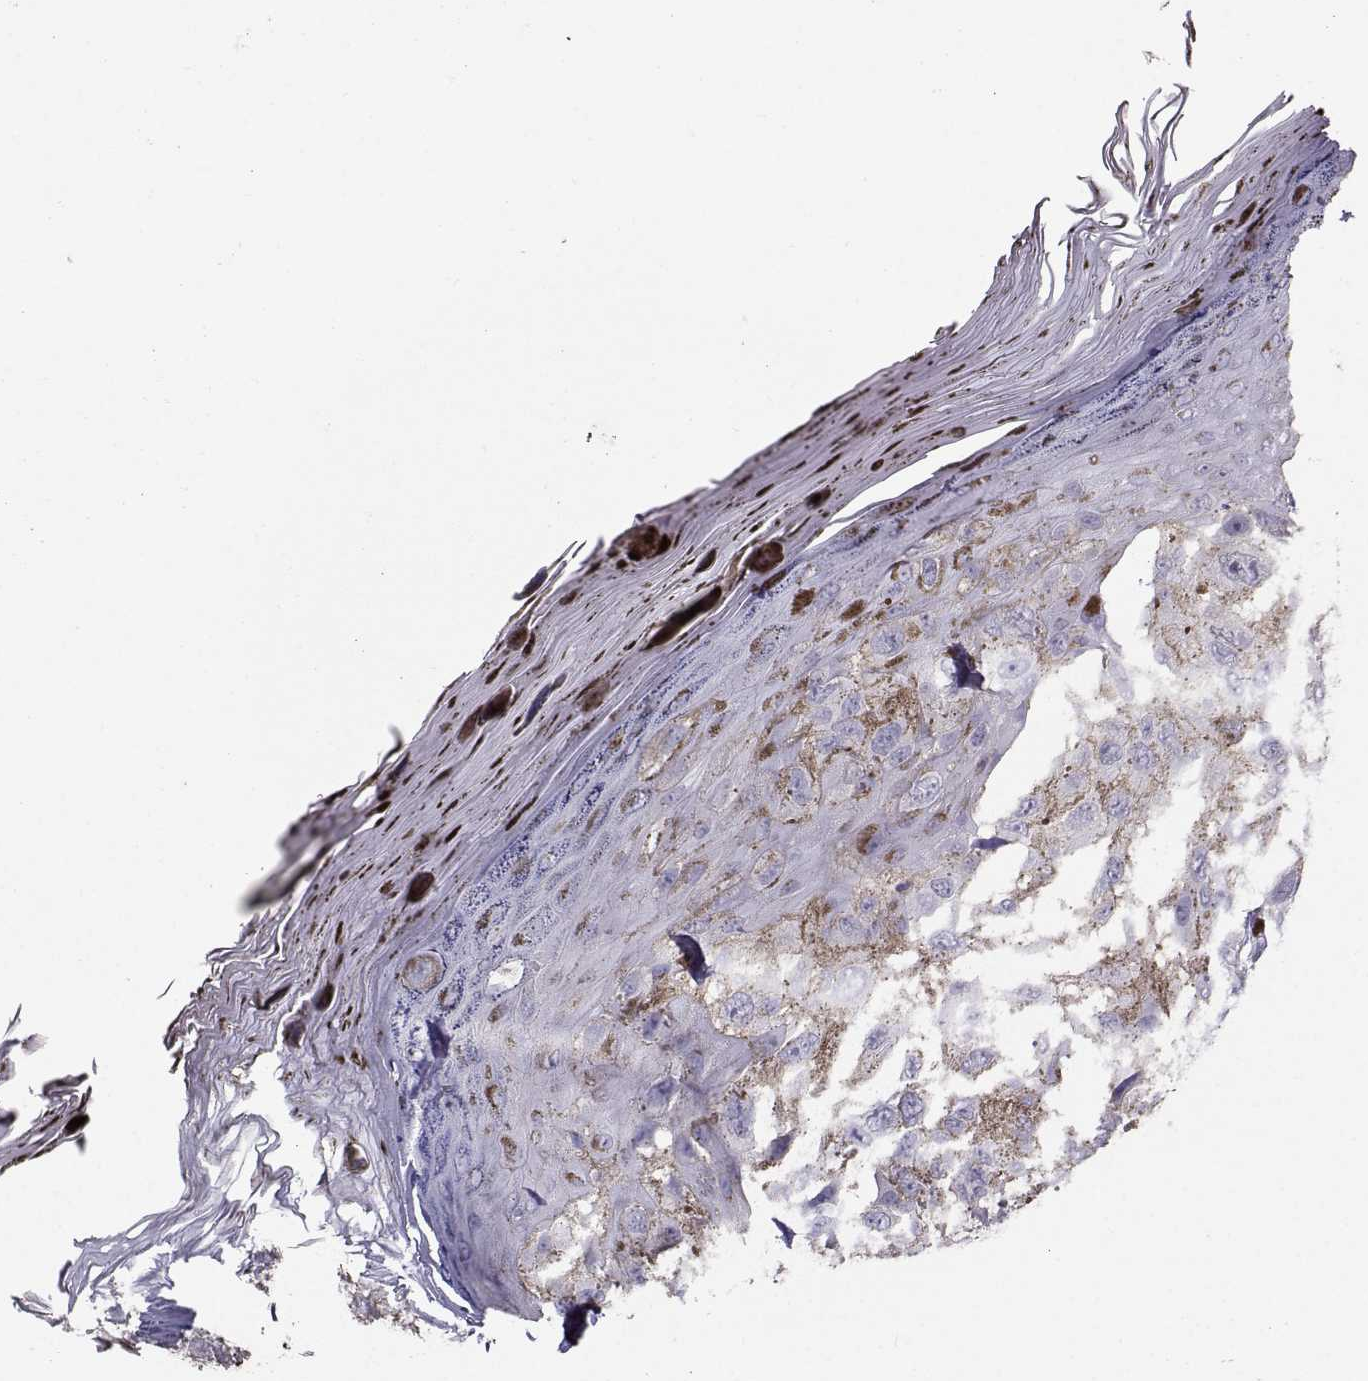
{"staining": {"intensity": "negative", "quantity": "none", "location": "none"}, "tissue": "melanoma", "cell_type": "Tumor cells", "image_type": "cancer", "snomed": [{"axis": "morphology", "description": "Malignant melanoma, NOS"}, {"axis": "topography", "description": "Skin"}], "caption": "The photomicrograph reveals no staining of tumor cells in malignant melanoma.", "gene": "CLUL1", "patient": {"sex": "male", "age": 36}}